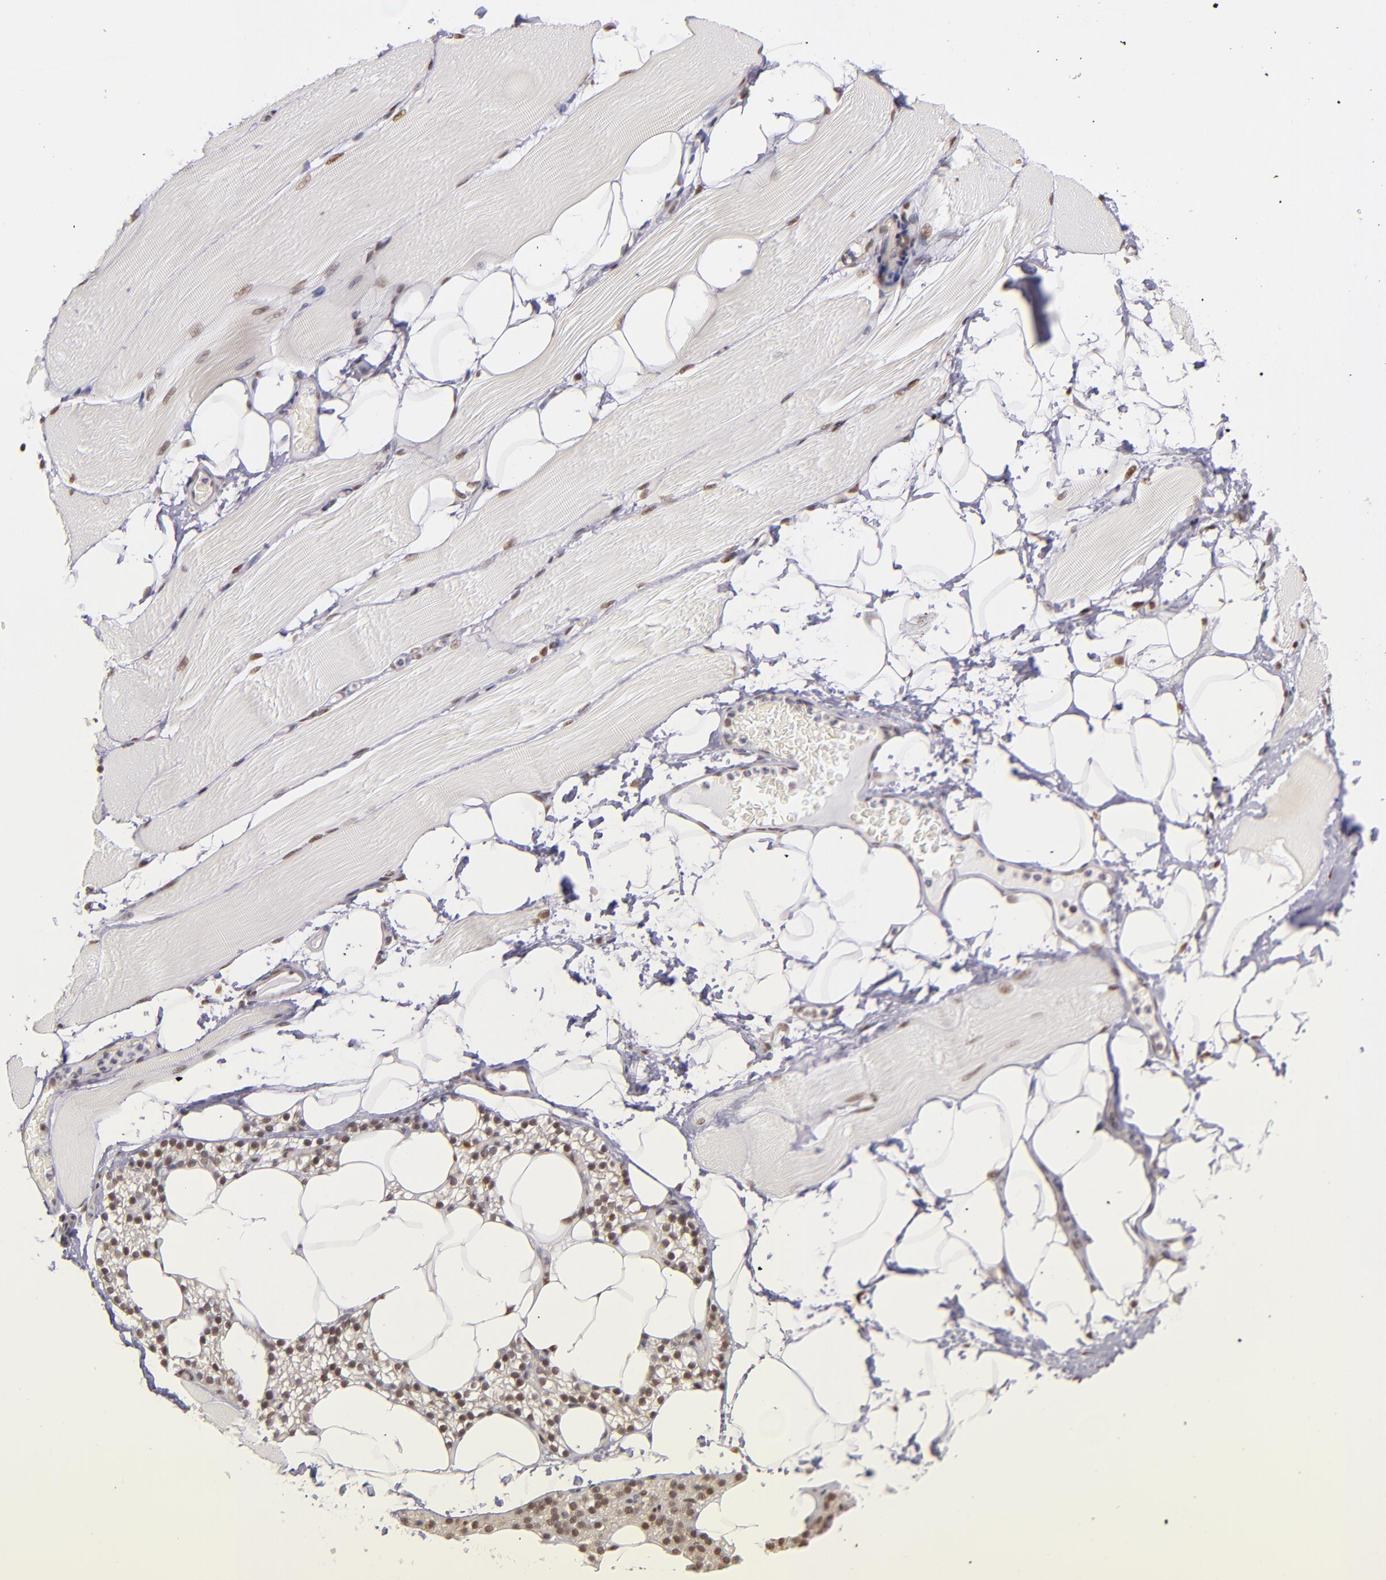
{"staining": {"intensity": "weak", "quantity": "<25%", "location": "nuclear"}, "tissue": "skeletal muscle", "cell_type": "Myocytes", "image_type": "normal", "snomed": [{"axis": "morphology", "description": "Normal tissue, NOS"}, {"axis": "topography", "description": "Skeletal muscle"}, {"axis": "topography", "description": "Parathyroid gland"}], "caption": "There is no significant expression in myocytes of skeletal muscle. The staining is performed using DAB (3,3'-diaminobenzidine) brown chromogen with nuclei counter-stained in using hematoxylin.", "gene": "NCOR2", "patient": {"sex": "female", "age": 37}}